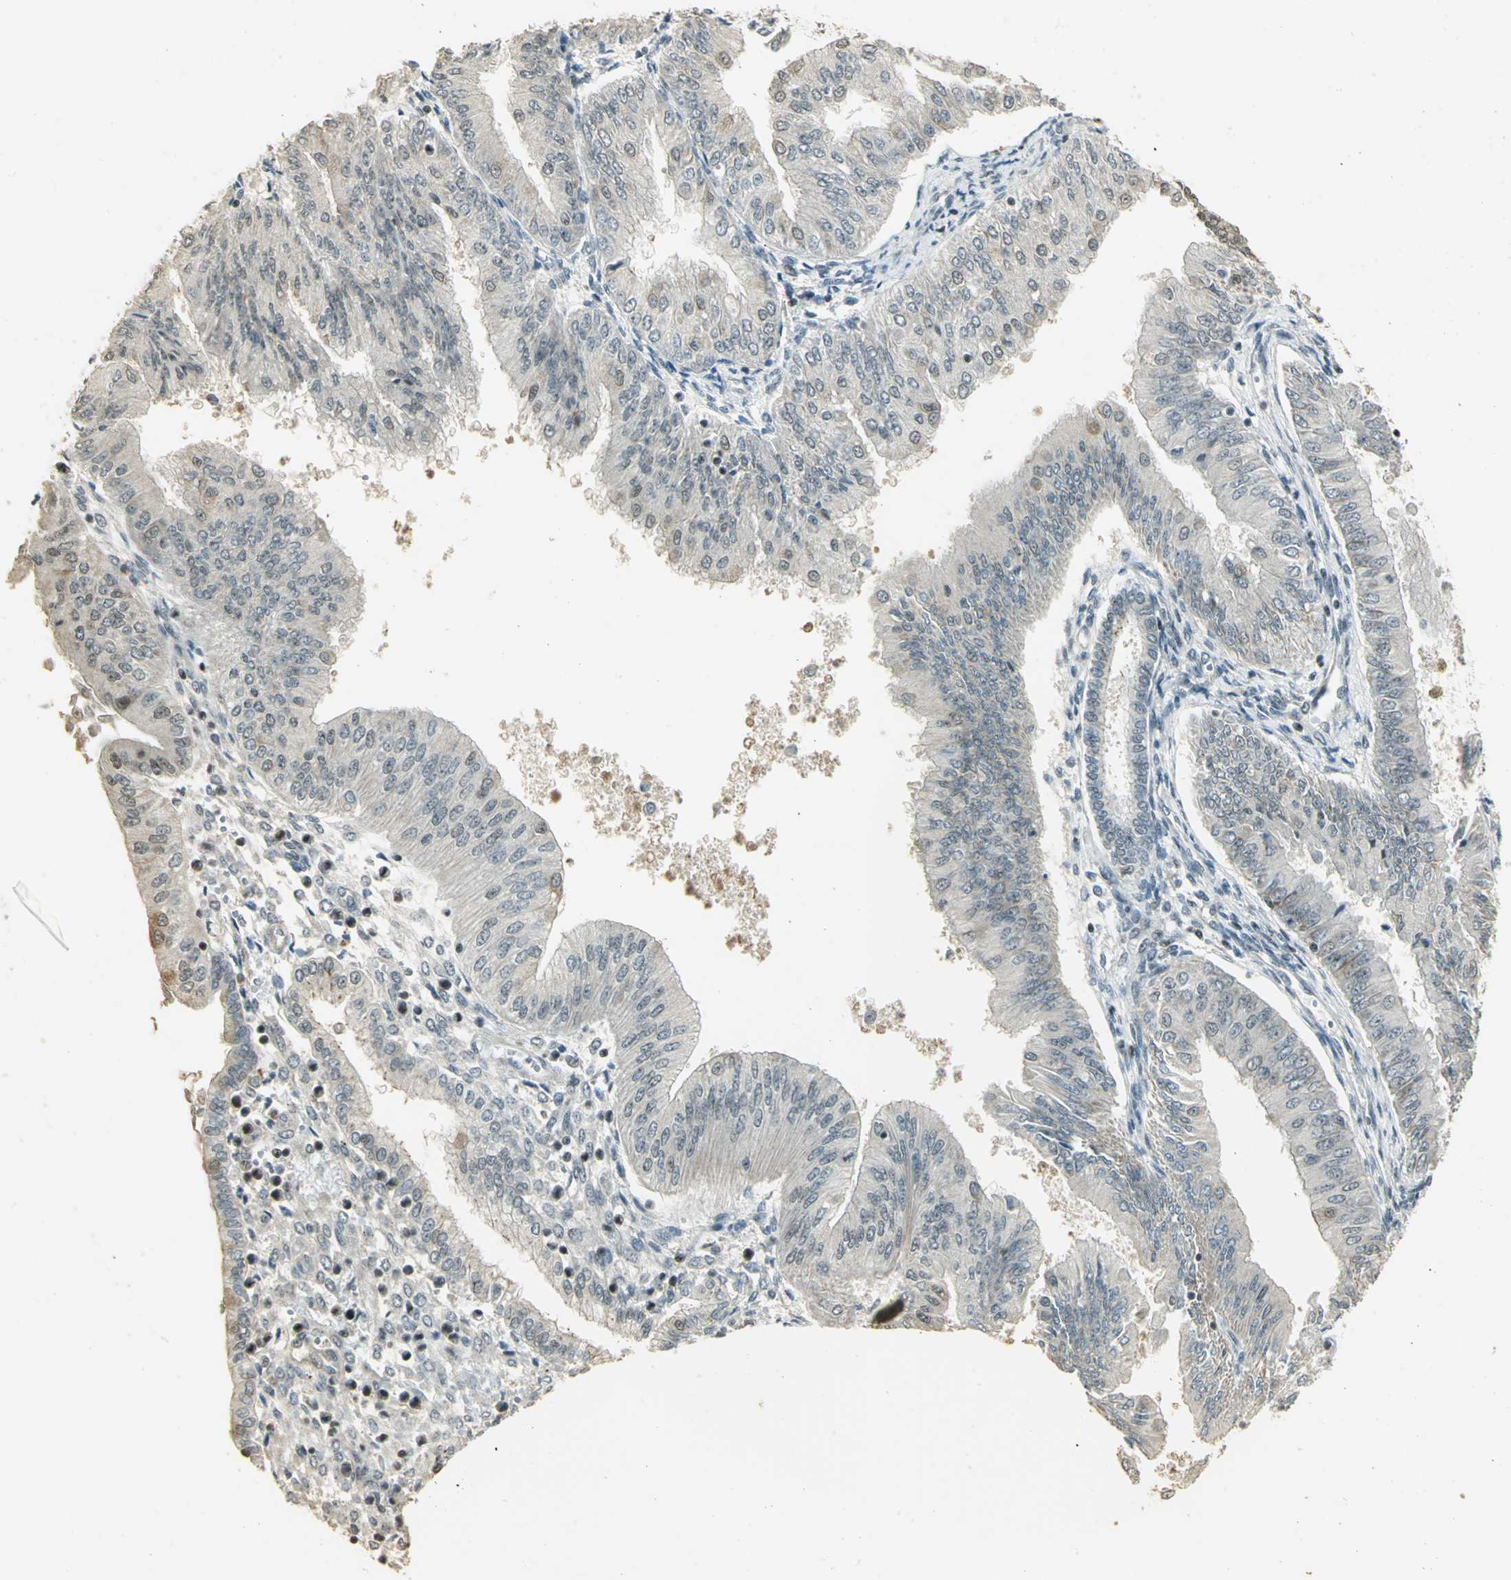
{"staining": {"intensity": "negative", "quantity": "none", "location": "none"}, "tissue": "endometrial cancer", "cell_type": "Tumor cells", "image_type": "cancer", "snomed": [{"axis": "morphology", "description": "Adenocarcinoma, NOS"}, {"axis": "topography", "description": "Endometrium"}], "caption": "The photomicrograph reveals no significant positivity in tumor cells of adenocarcinoma (endometrial). The staining was performed using DAB to visualize the protein expression in brown, while the nuclei were stained in blue with hematoxylin (Magnification: 20x).", "gene": "ELF1", "patient": {"sex": "female", "age": 53}}